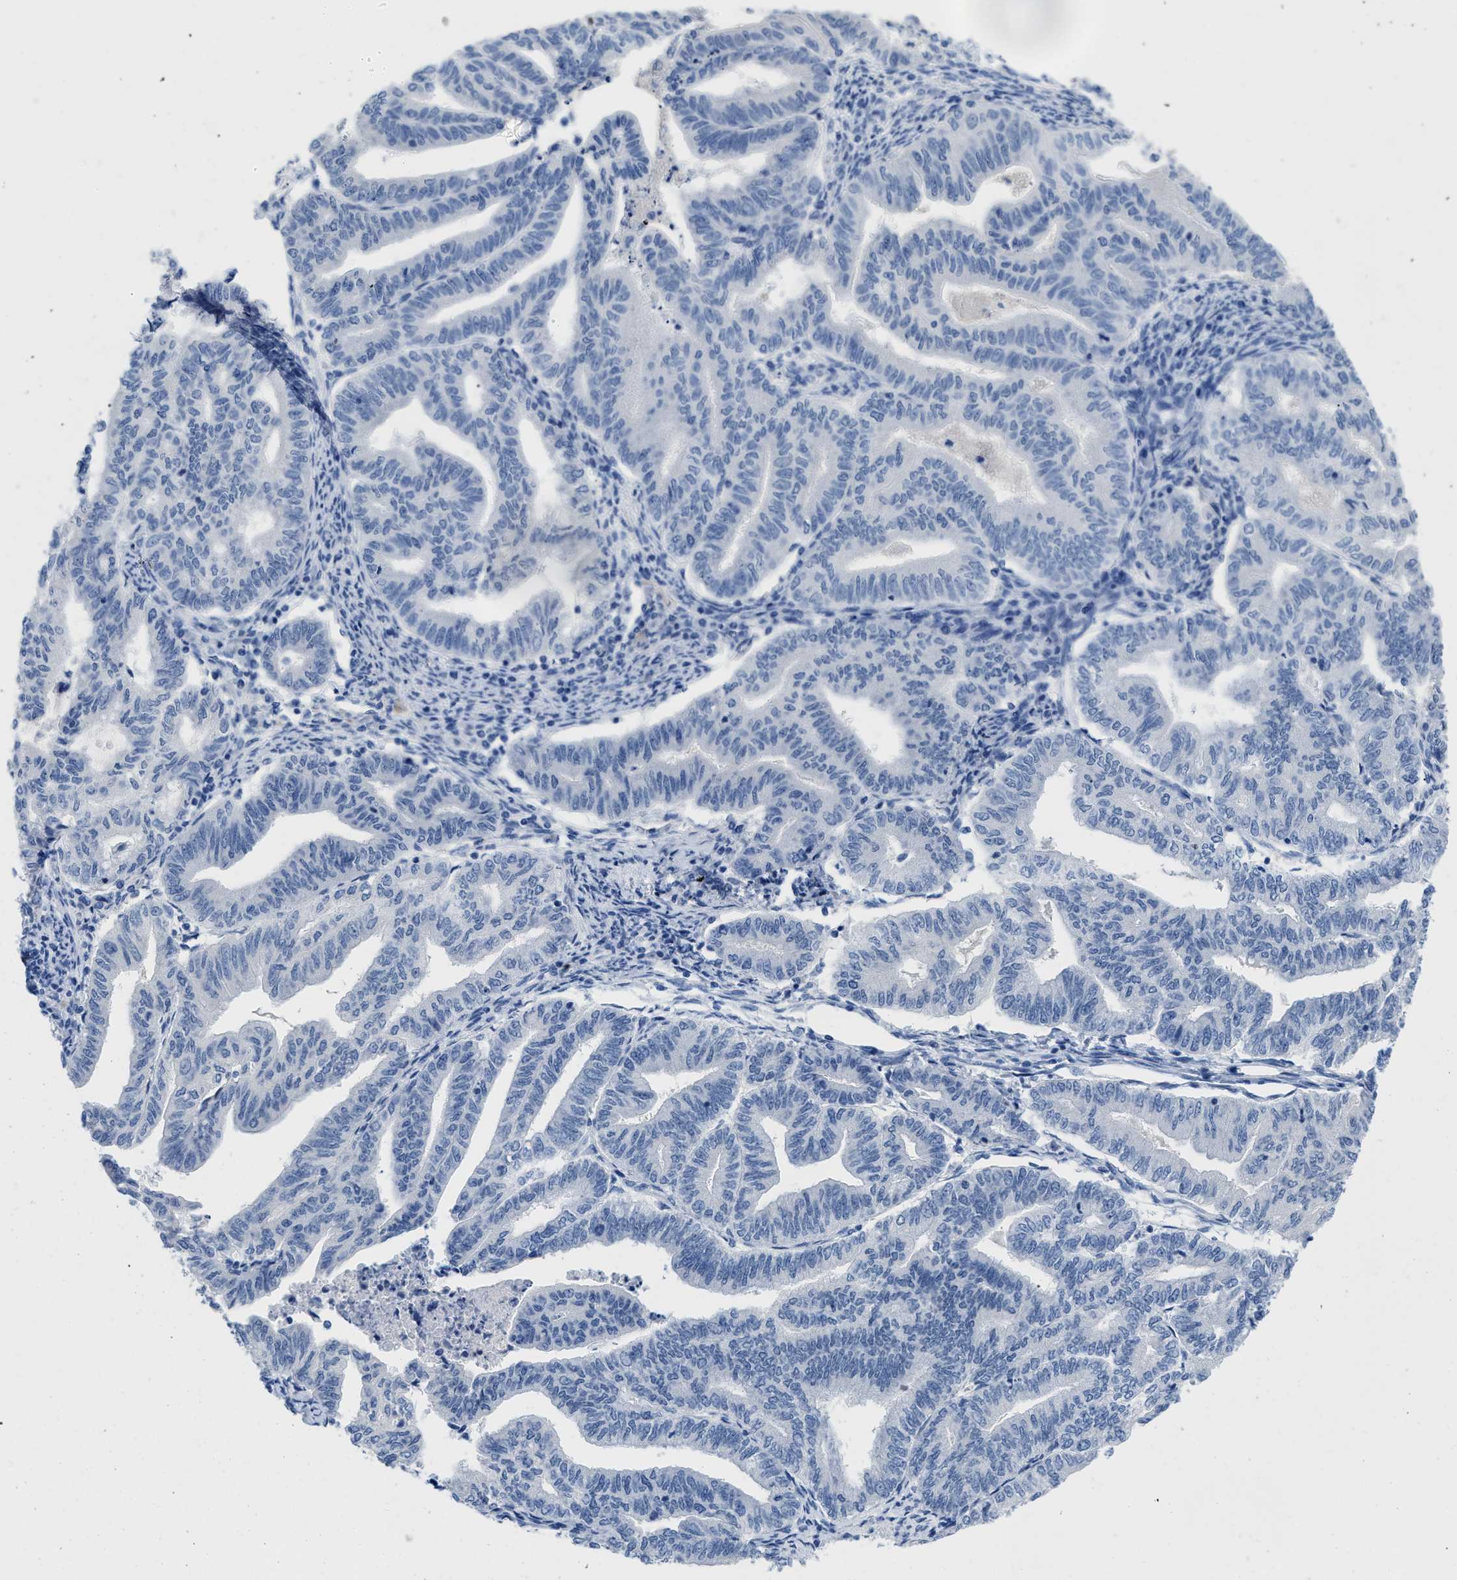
{"staining": {"intensity": "negative", "quantity": "none", "location": "none"}, "tissue": "endometrial cancer", "cell_type": "Tumor cells", "image_type": "cancer", "snomed": [{"axis": "morphology", "description": "Adenocarcinoma, NOS"}, {"axis": "topography", "description": "Endometrium"}], "caption": "Immunohistochemical staining of endometrial cancer (adenocarcinoma) reveals no significant staining in tumor cells.", "gene": "CR1", "patient": {"sex": "female", "age": 79}}